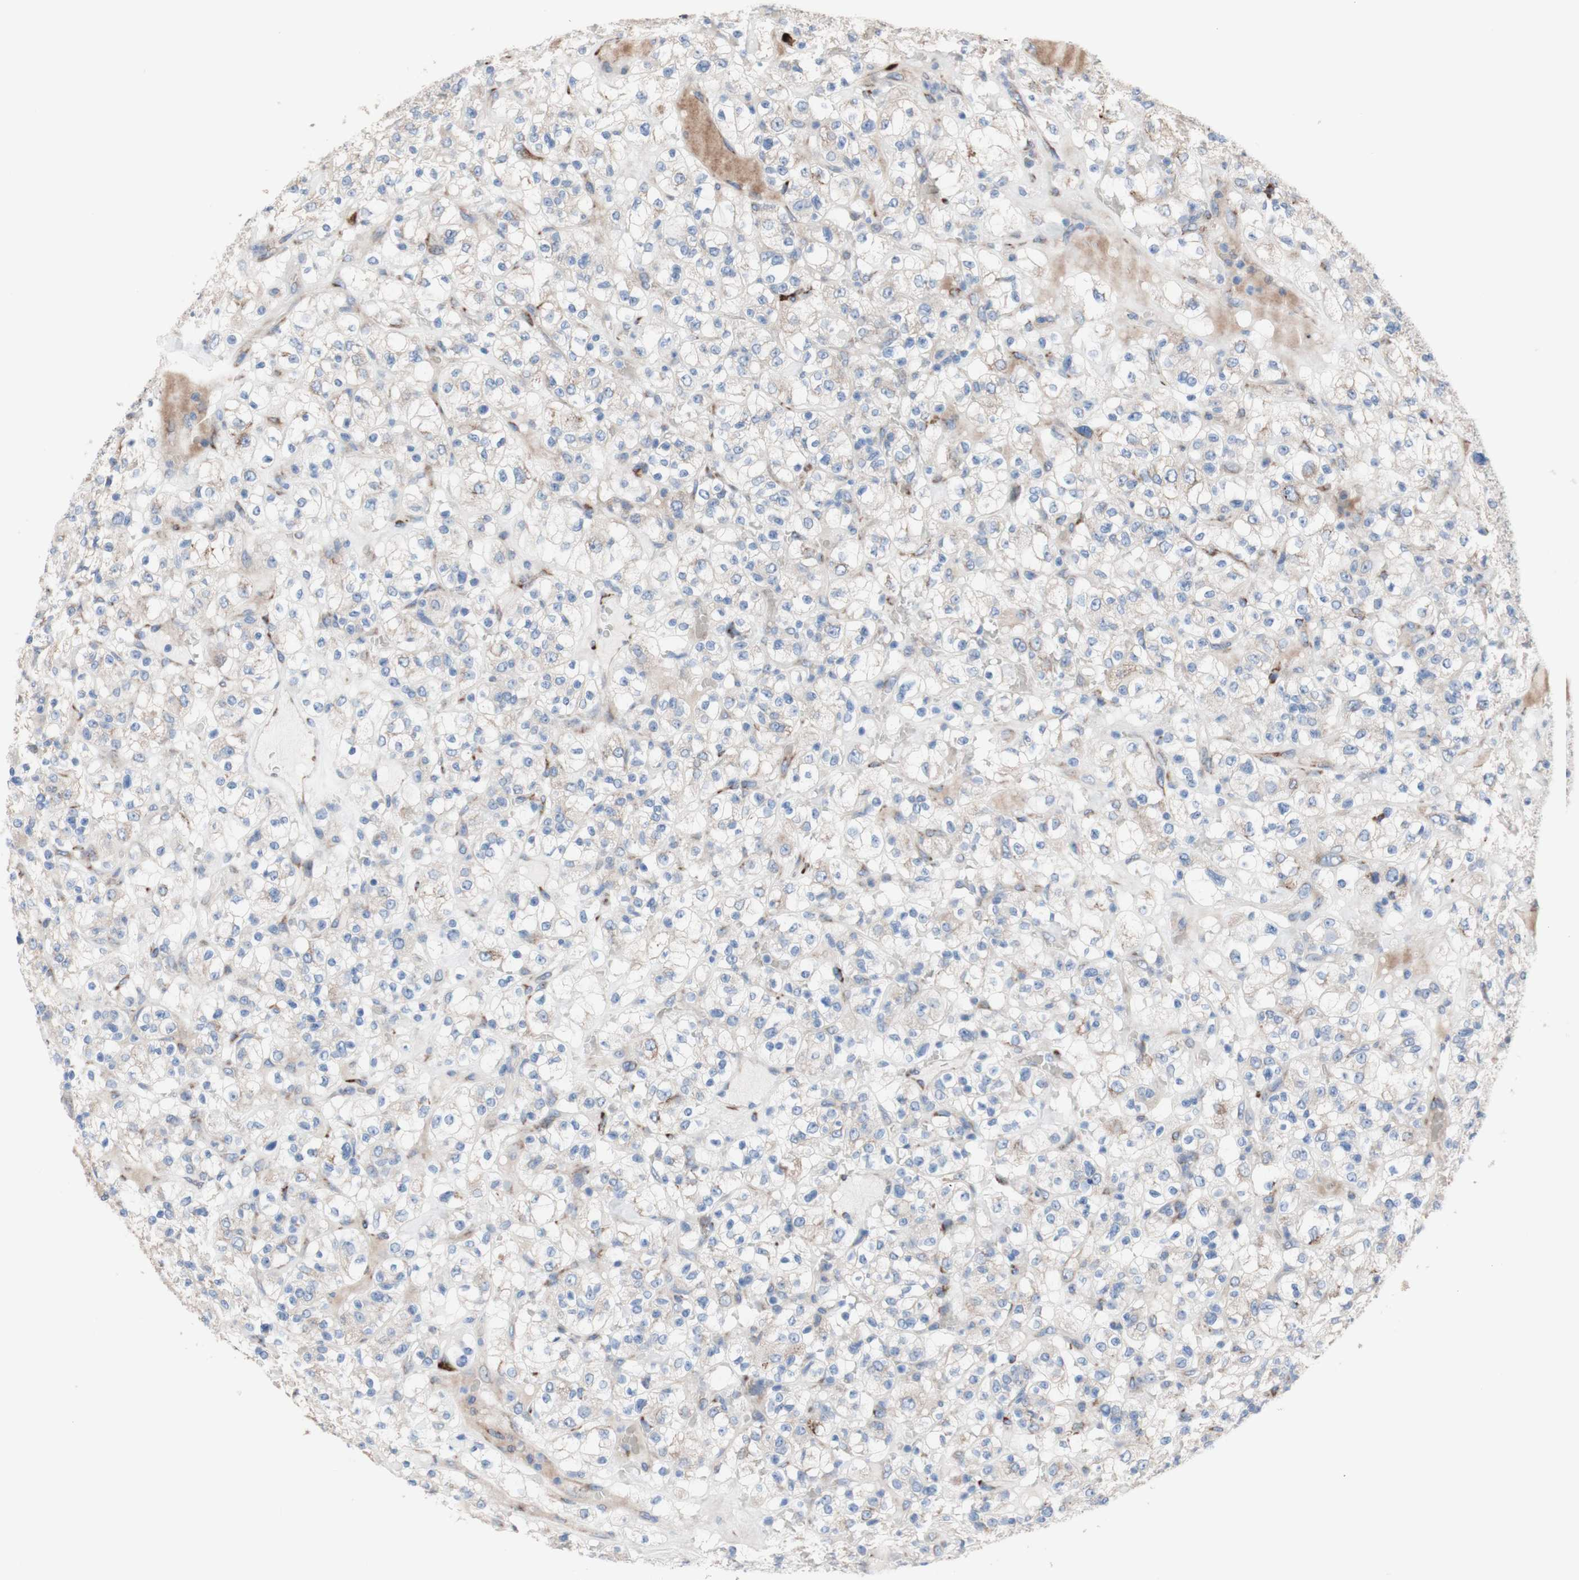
{"staining": {"intensity": "weak", "quantity": "<25%", "location": "cytoplasmic/membranous"}, "tissue": "renal cancer", "cell_type": "Tumor cells", "image_type": "cancer", "snomed": [{"axis": "morphology", "description": "Normal tissue, NOS"}, {"axis": "morphology", "description": "Adenocarcinoma, NOS"}, {"axis": "topography", "description": "Kidney"}], "caption": "An image of renal cancer stained for a protein reveals no brown staining in tumor cells.", "gene": "AGPAT5", "patient": {"sex": "female", "age": 72}}